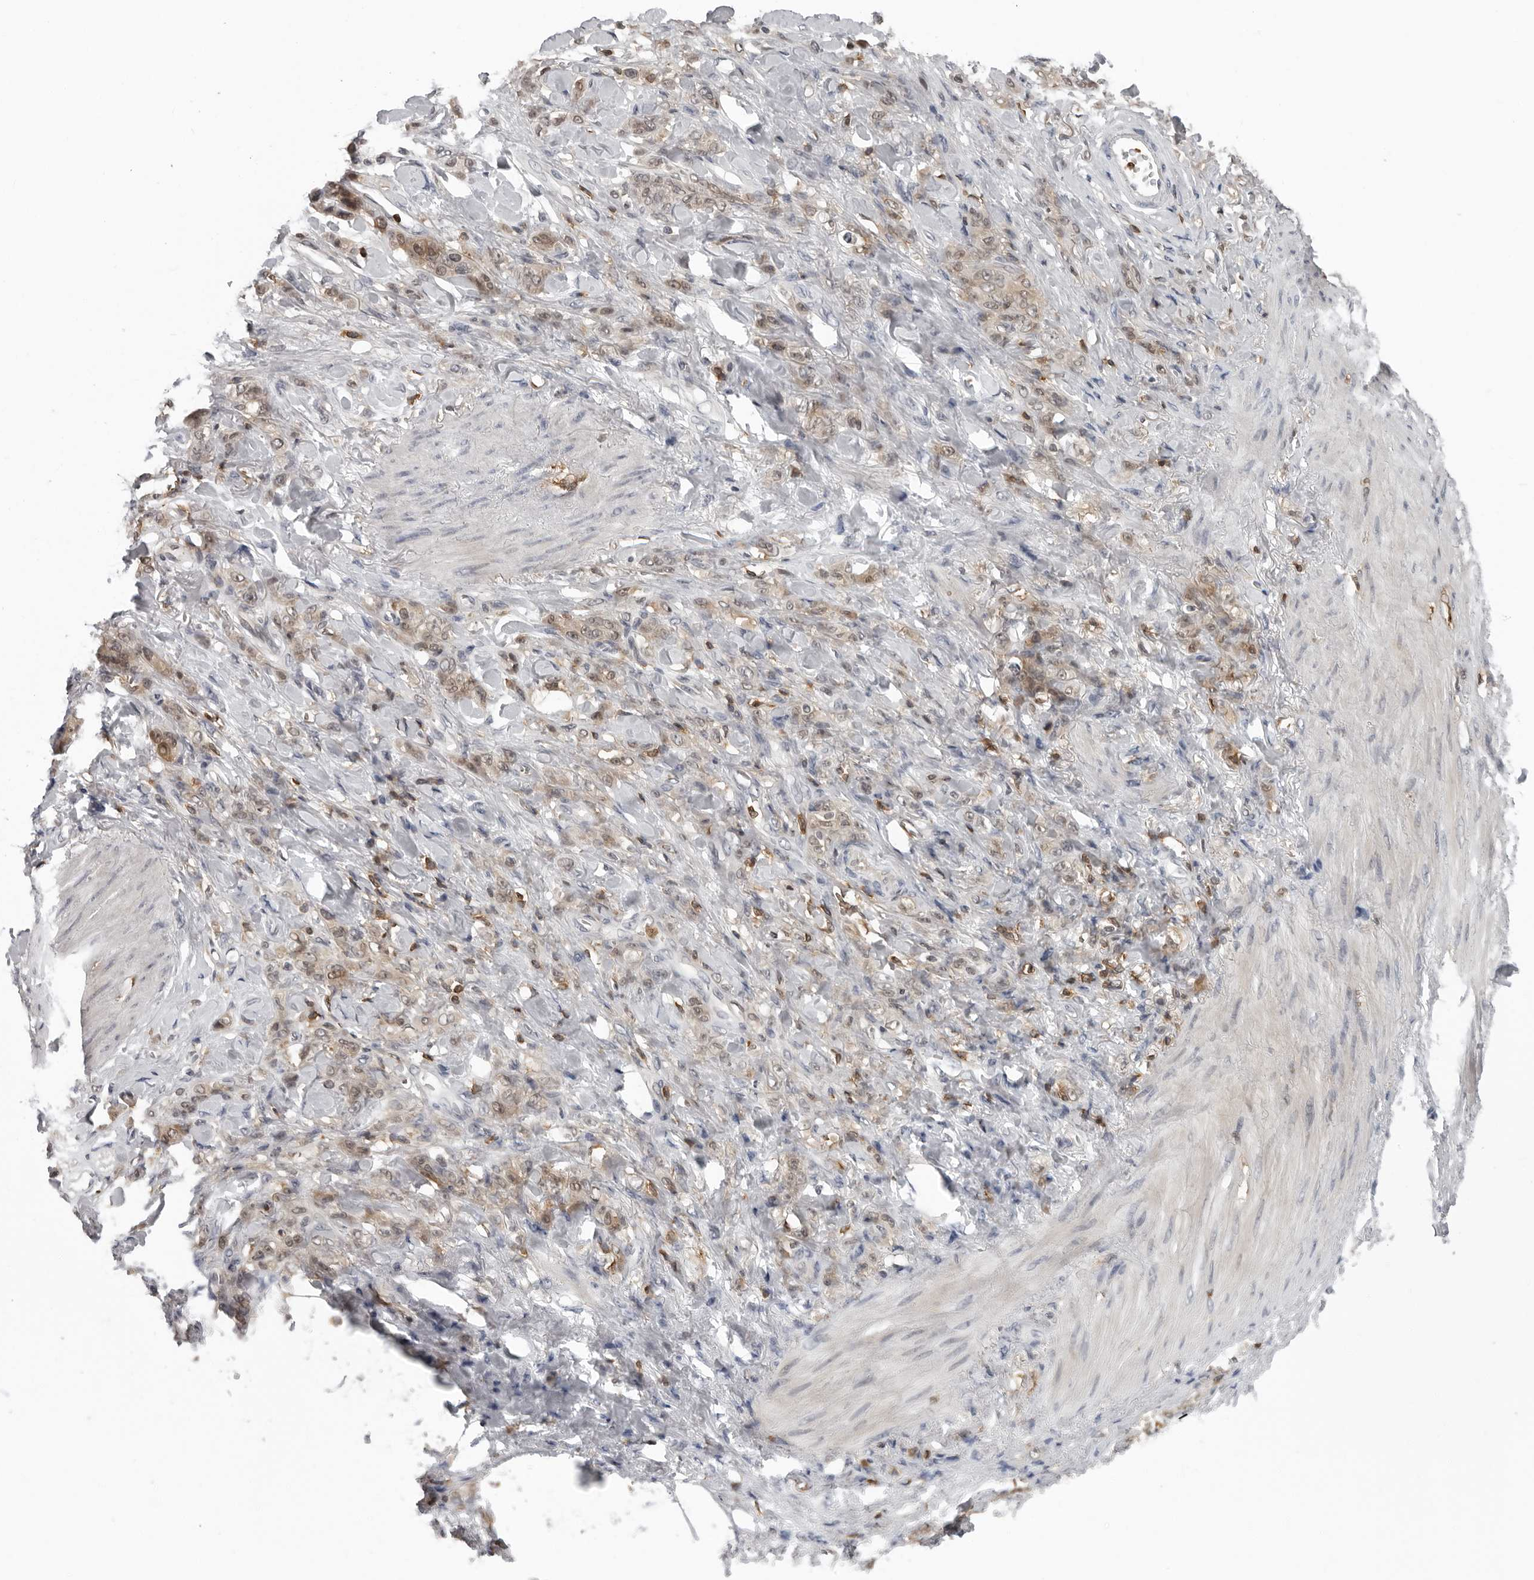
{"staining": {"intensity": "weak", "quantity": ">75%", "location": "cytoplasmic/membranous"}, "tissue": "stomach cancer", "cell_type": "Tumor cells", "image_type": "cancer", "snomed": [{"axis": "morphology", "description": "Normal tissue, NOS"}, {"axis": "morphology", "description": "Adenocarcinoma, NOS"}, {"axis": "topography", "description": "Stomach"}], "caption": "Immunohistochemistry (DAB (3,3'-diaminobenzidine)) staining of human stomach adenocarcinoma shows weak cytoplasmic/membranous protein positivity in approximately >75% of tumor cells. (Stains: DAB in brown, nuclei in blue, Microscopy: brightfield microscopy at high magnification).", "gene": "HSPH1", "patient": {"sex": "male", "age": 82}}